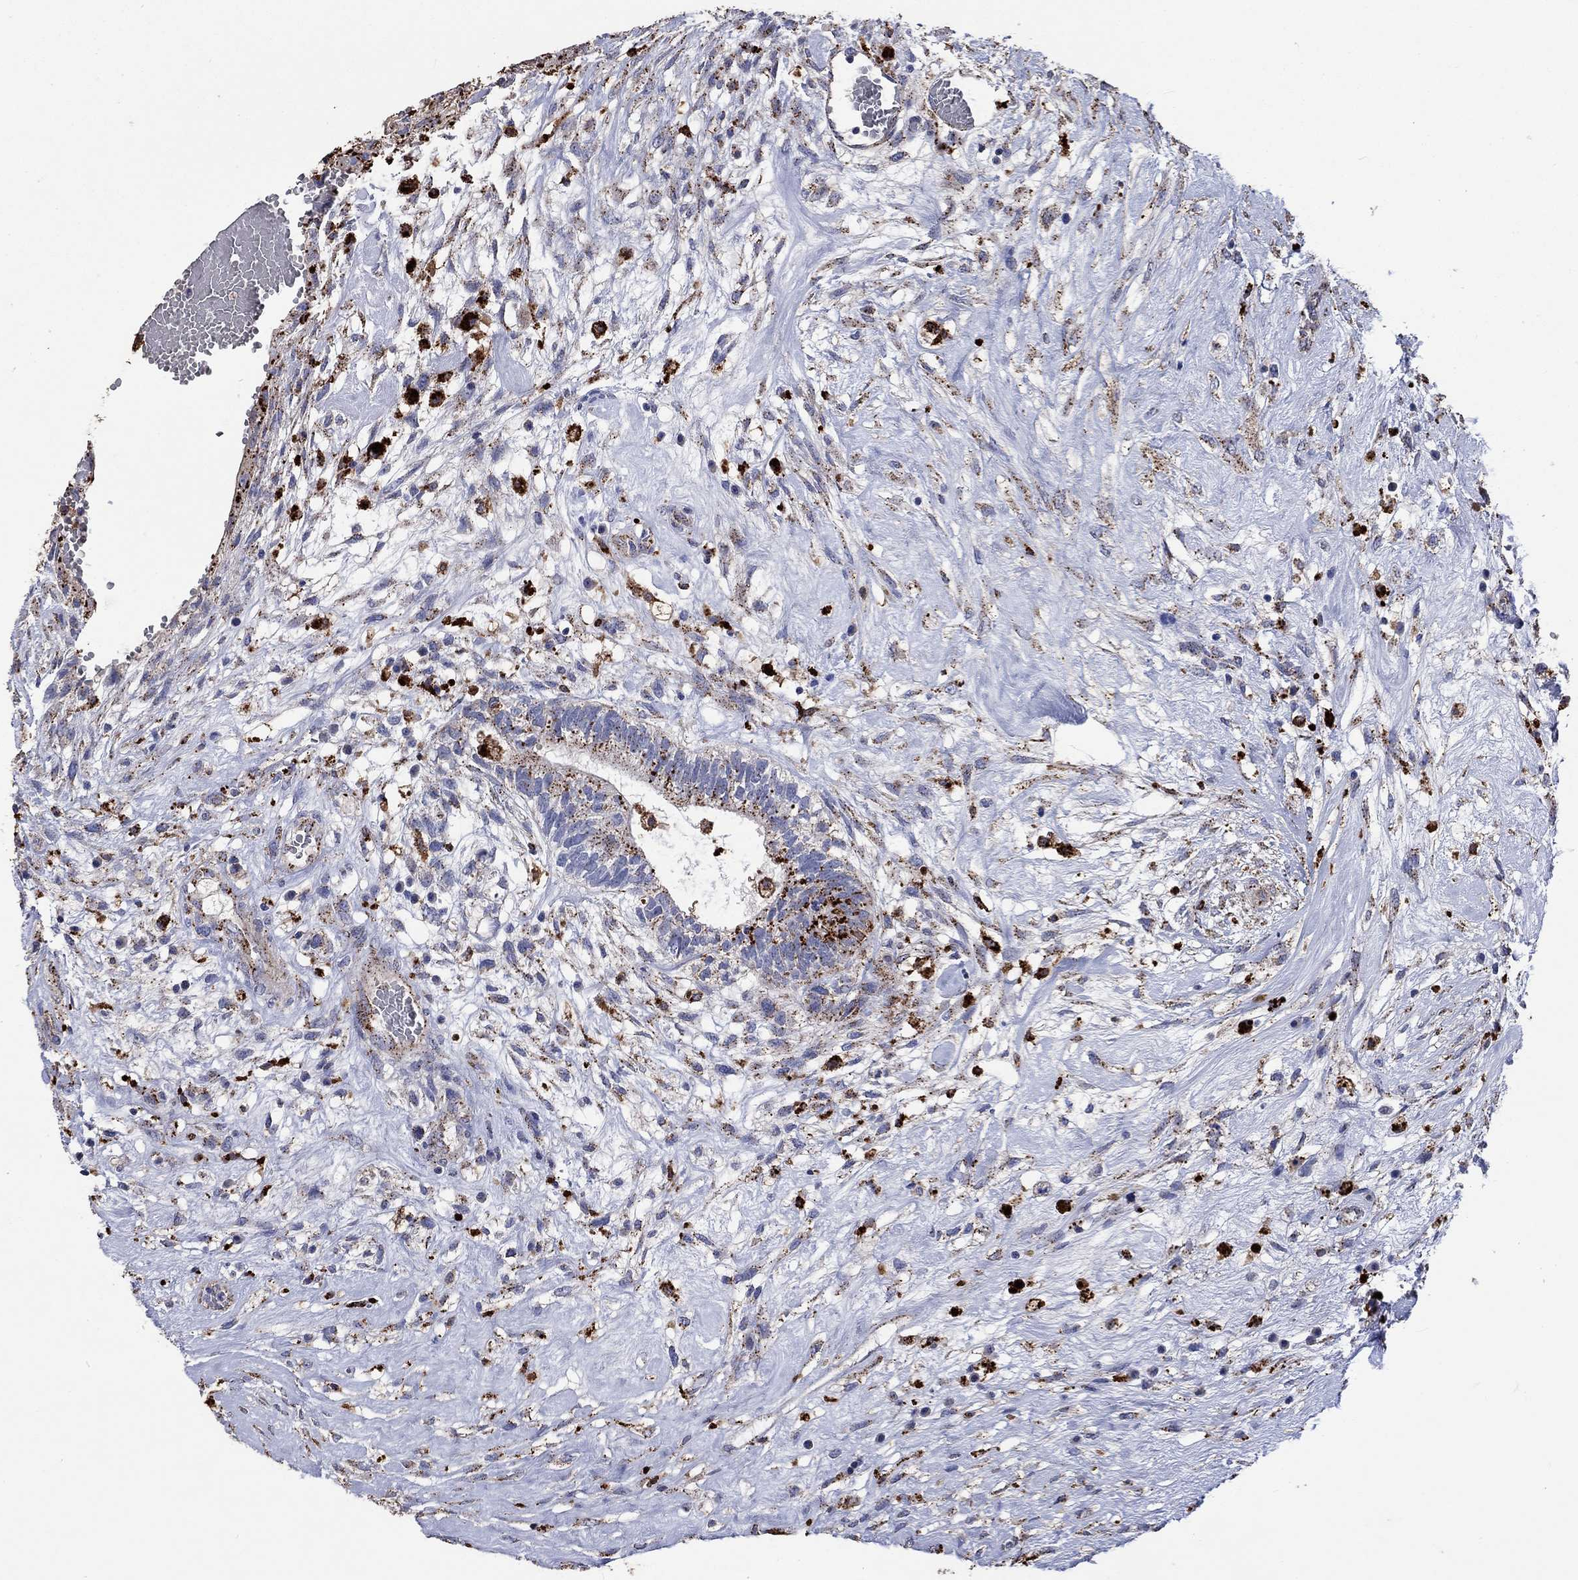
{"staining": {"intensity": "strong", "quantity": "25%-75%", "location": "cytoplasmic/membranous"}, "tissue": "testis cancer", "cell_type": "Tumor cells", "image_type": "cancer", "snomed": [{"axis": "morphology", "description": "Normal tissue, NOS"}, {"axis": "morphology", "description": "Carcinoma, Embryonal, NOS"}, {"axis": "topography", "description": "Testis"}, {"axis": "topography", "description": "Epididymis"}], "caption": "Human testis cancer stained for a protein (brown) demonstrates strong cytoplasmic/membranous positive staining in about 25%-75% of tumor cells.", "gene": "CTSB", "patient": {"sex": "male", "age": 32}}